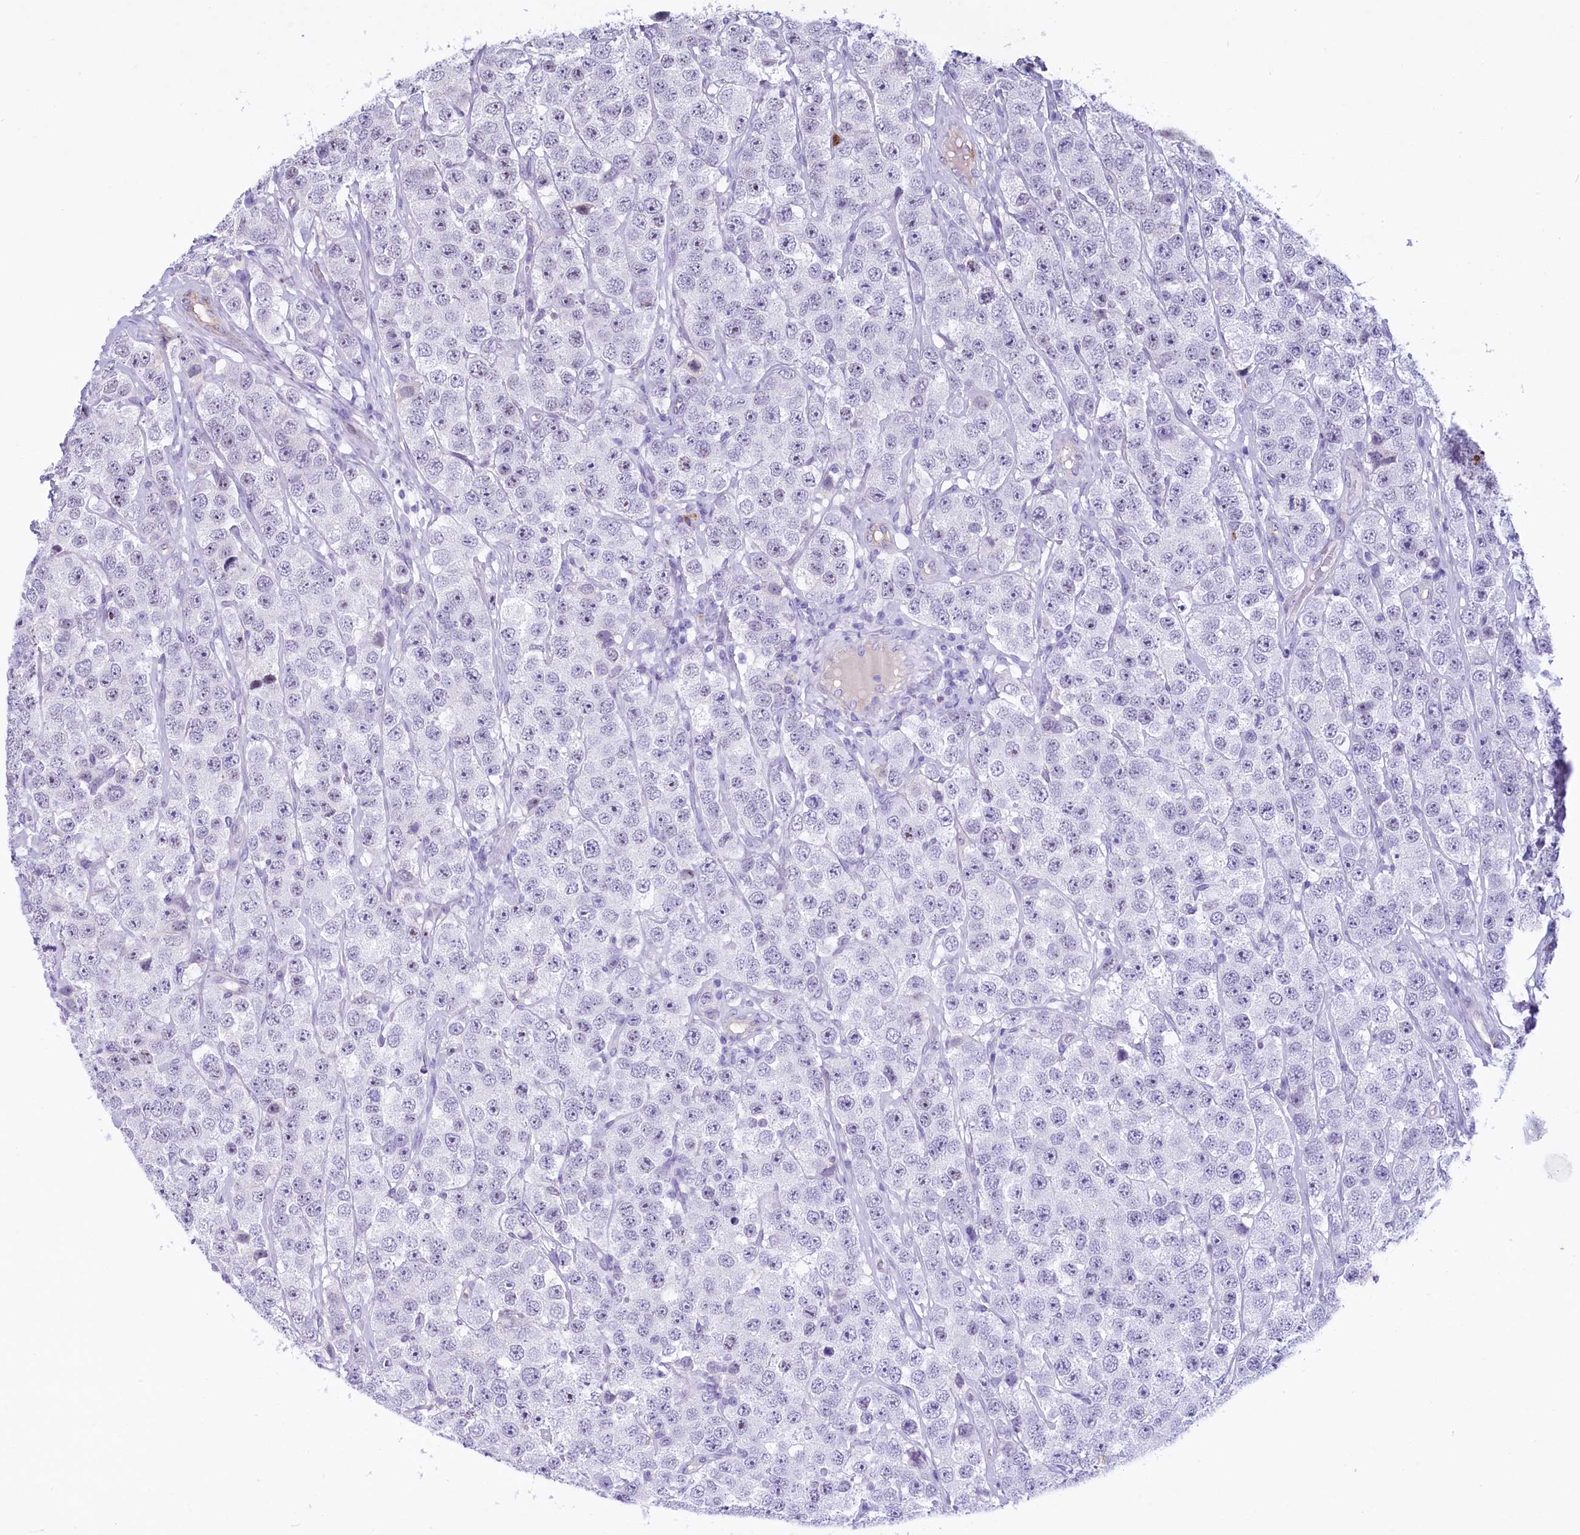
{"staining": {"intensity": "negative", "quantity": "none", "location": "none"}, "tissue": "testis cancer", "cell_type": "Tumor cells", "image_type": "cancer", "snomed": [{"axis": "morphology", "description": "Seminoma, NOS"}, {"axis": "topography", "description": "Testis"}], "caption": "DAB immunohistochemical staining of seminoma (testis) shows no significant expression in tumor cells. (DAB immunohistochemistry (IHC) visualized using brightfield microscopy, high magnification).", "gene": "PROCR", "patient": {"sex": "male", "age": 28}}